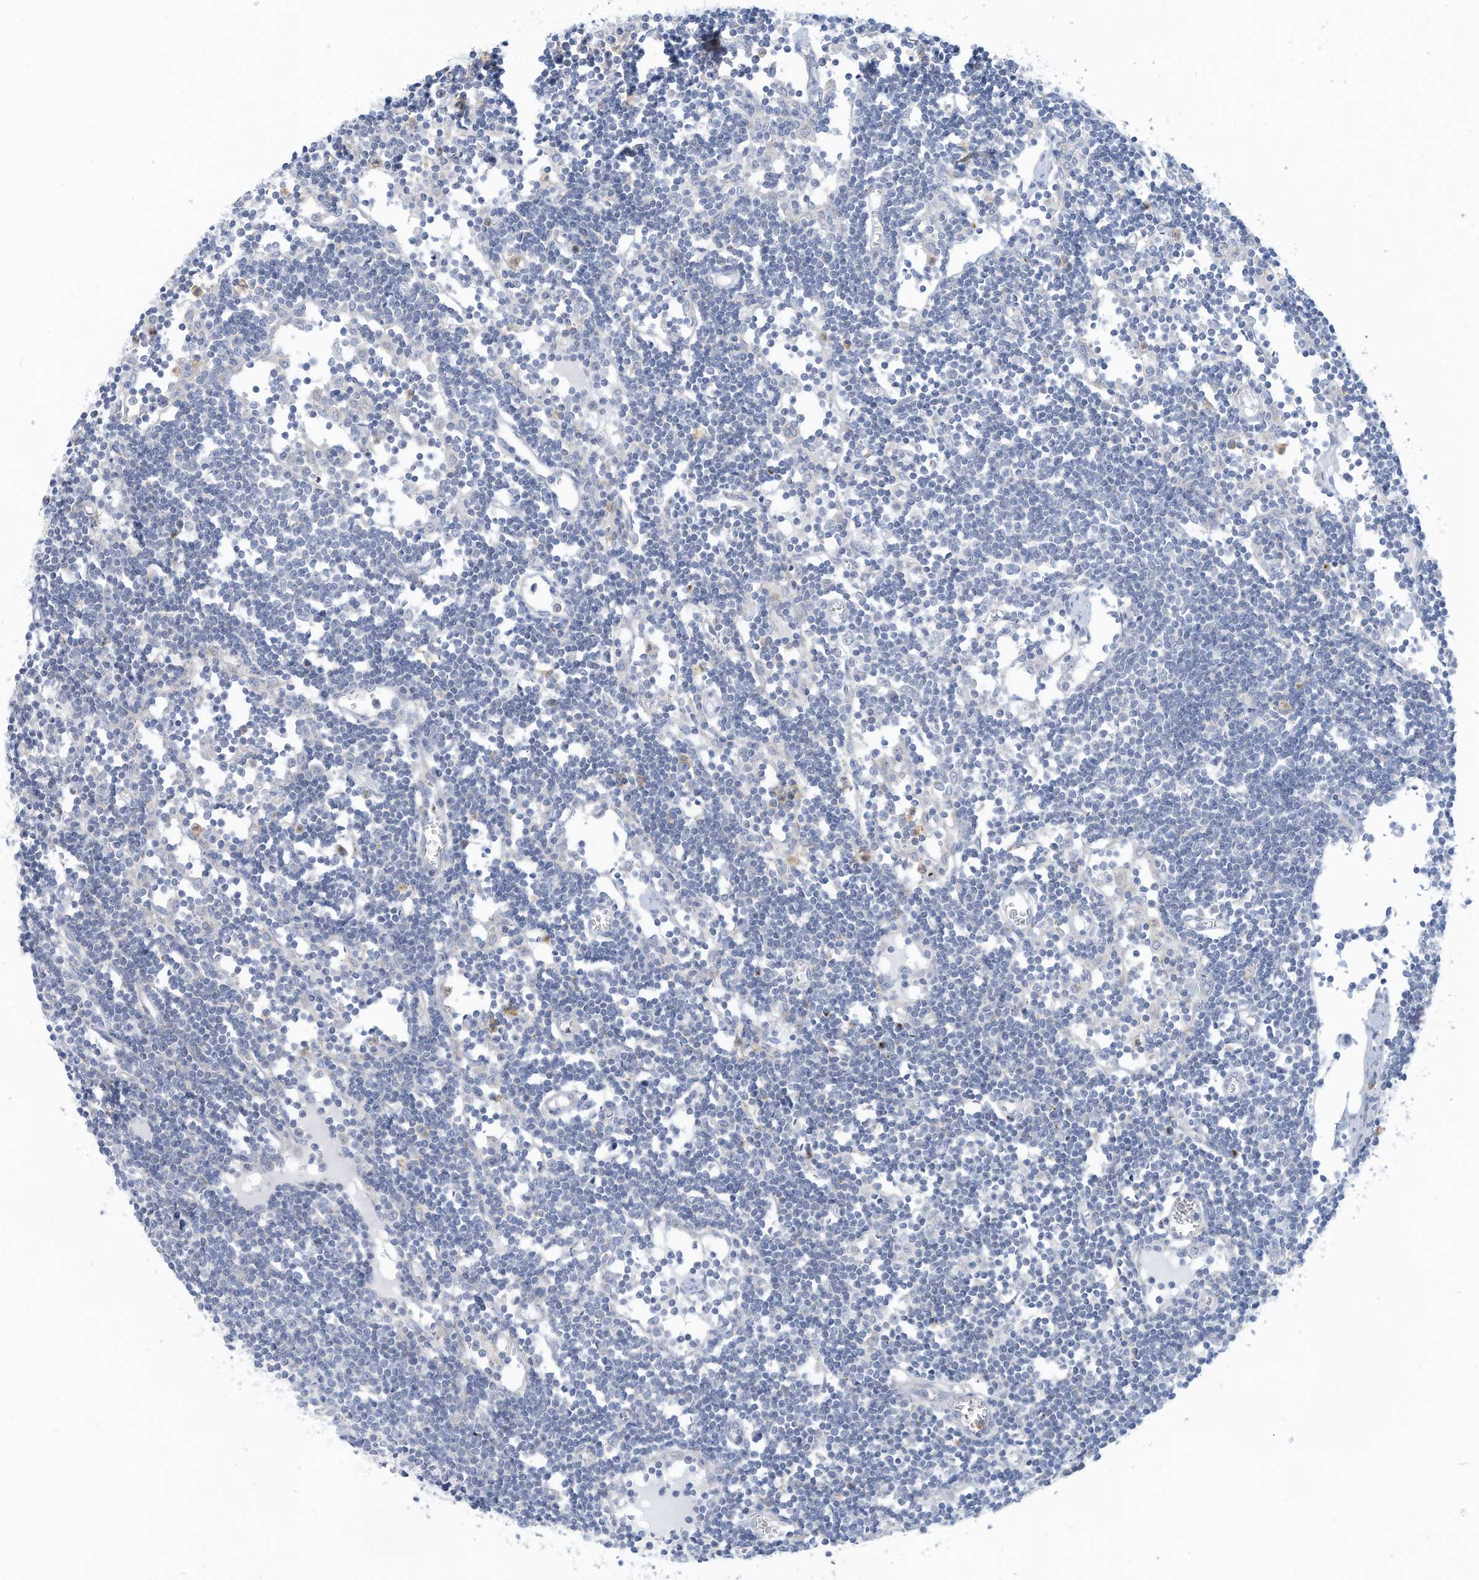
{"staining": {"intensity": "negative", "quantity": "none", "location": "none"}, "tissue": "lymph node", "cell_type": "Germinal center cells", "image_type": "normal", "snomed": [{"axis": "morphology", "description": "Normal tissue, NOS"}, {"axis": "topography", "description": "Lymph node"}], "caption": "Immunohistochemistry (IHC) of unremarkable human lymph node shows no expression in germinal center cells.", "gene": "TRMT2B", "patient": {"sex": "female", "age": 11}}